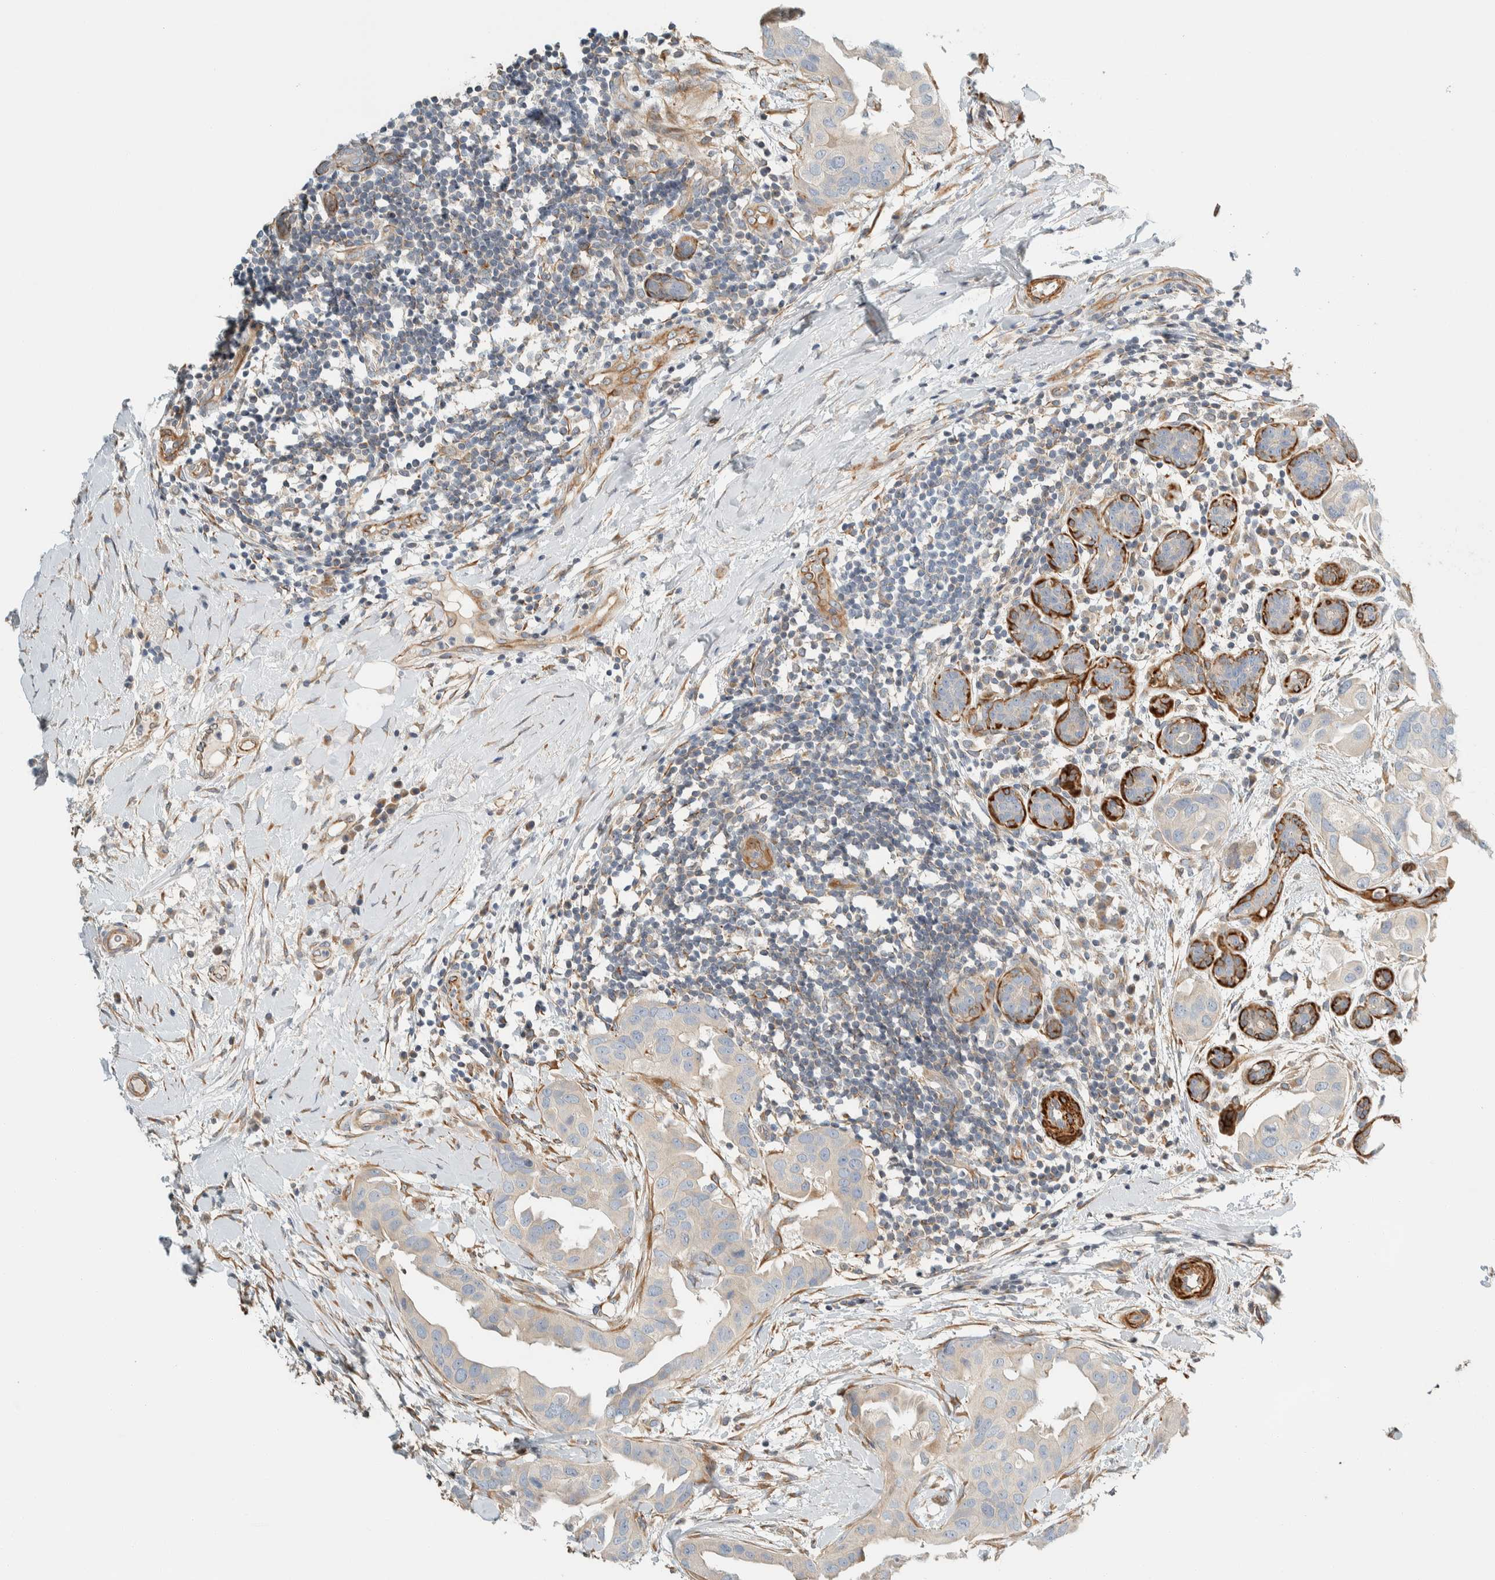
{"staining": {"intensity": "negative", "quantity": "none", "location": "none"}, "tissue": "breast cancer", "cell_type": "Tumor cells", "image_type": "cancer", "snomed": [{"axis": "morphology", "description": "Duct carcinoma"}, {"axis": "topography", "description": "Breast"}], "caption": "There is no significant positivity in tumor cells of breast cancer (intraductal carcinoma). (DAB immunohistochemistry with hematoxylin counter stain).", "gene": "CDR2", "patient": {"sex": "female", "age": 40}}